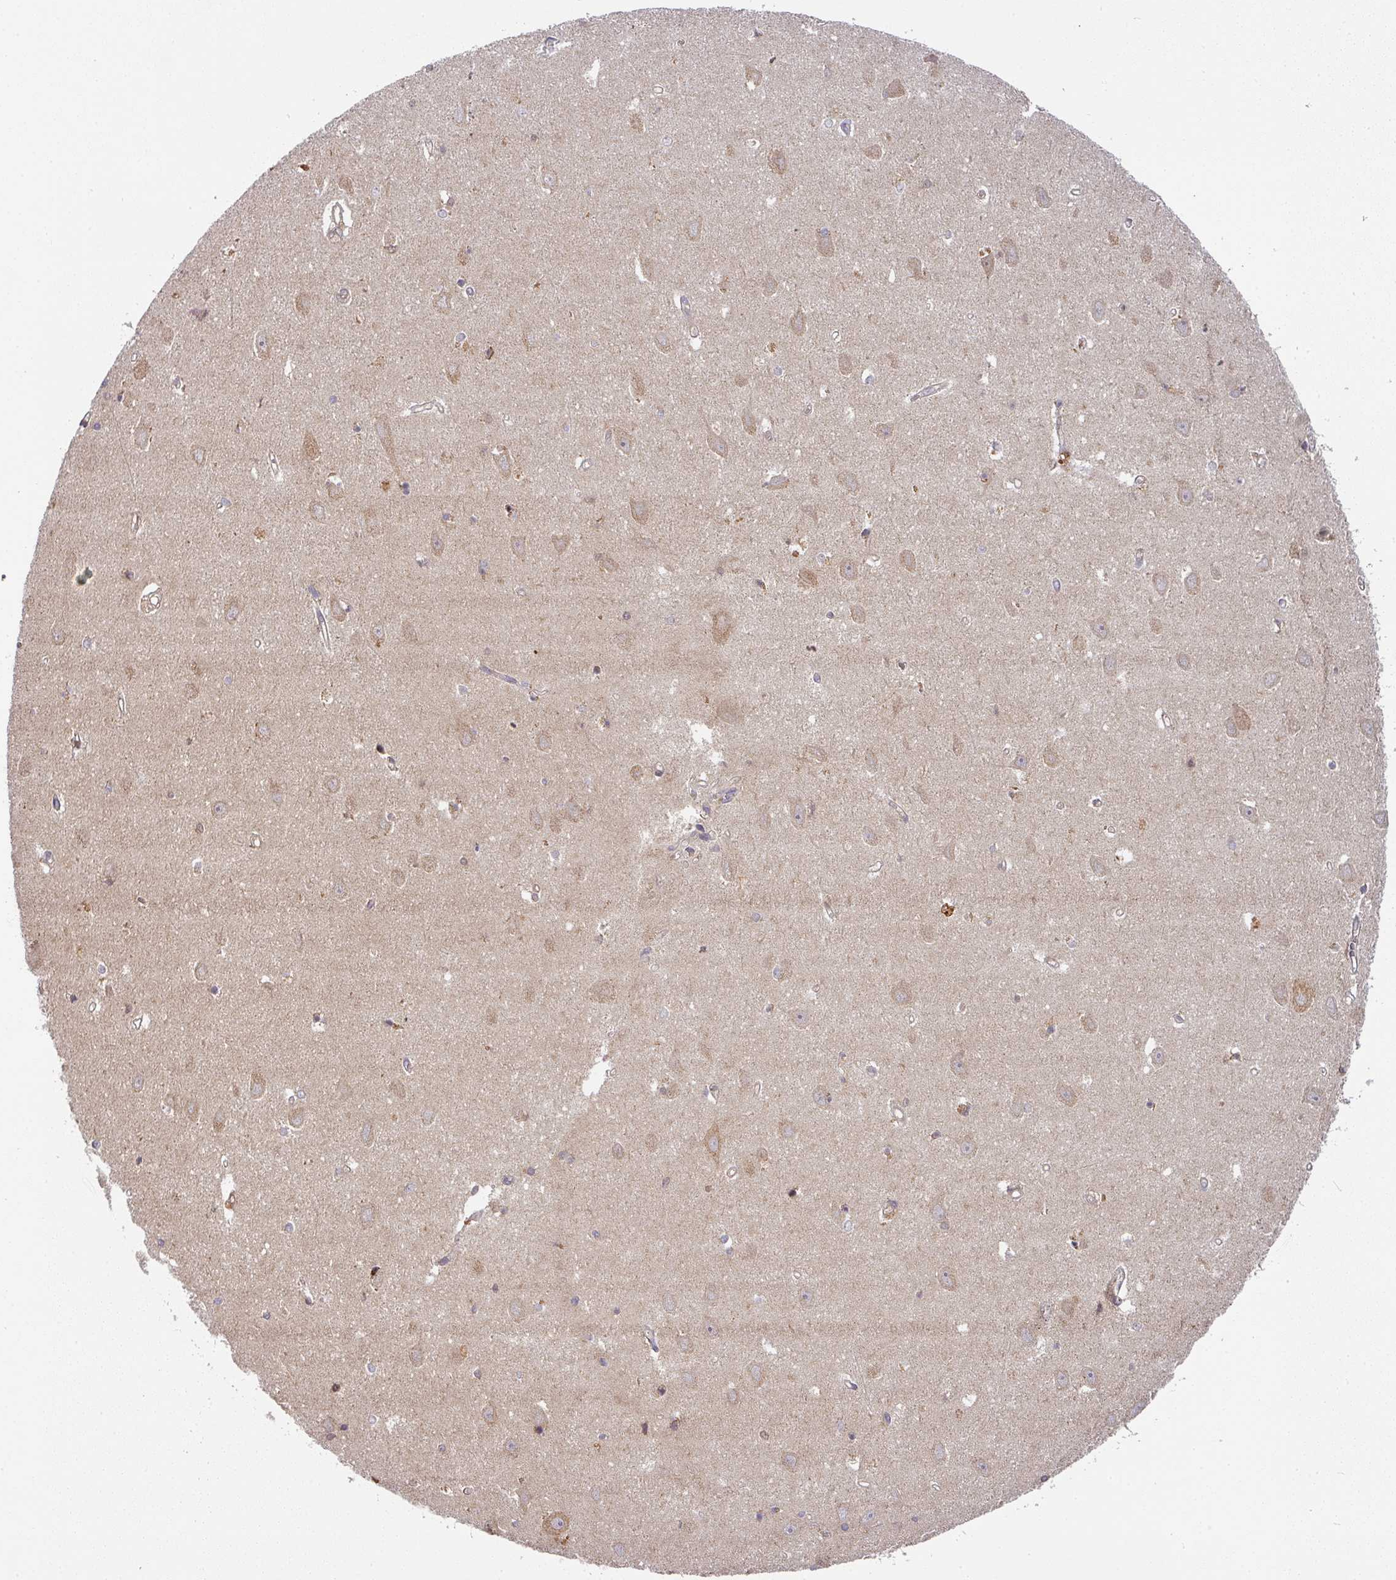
{"staining": {"intensity": "moderate", "quantity": "<25%", "location": "cytoplasmic/membranous"}, "tissue": "hippocampus", "cell_type": "Glial cells", "image_type": "normal", "snomed": [{"axis": "morphology", "description": "Normal tissue, NOS"}, {"axis": "topography", "description": "Hippocampus"}], "caption": "Immunohistochemistry (IHC) of benign hippocampus shows low levels of moderate cytoplasmic/membranous positivity in about <25% of glial cells.", "gene": "MALSU1", "patient": {"sex": "female", "age": 64}}